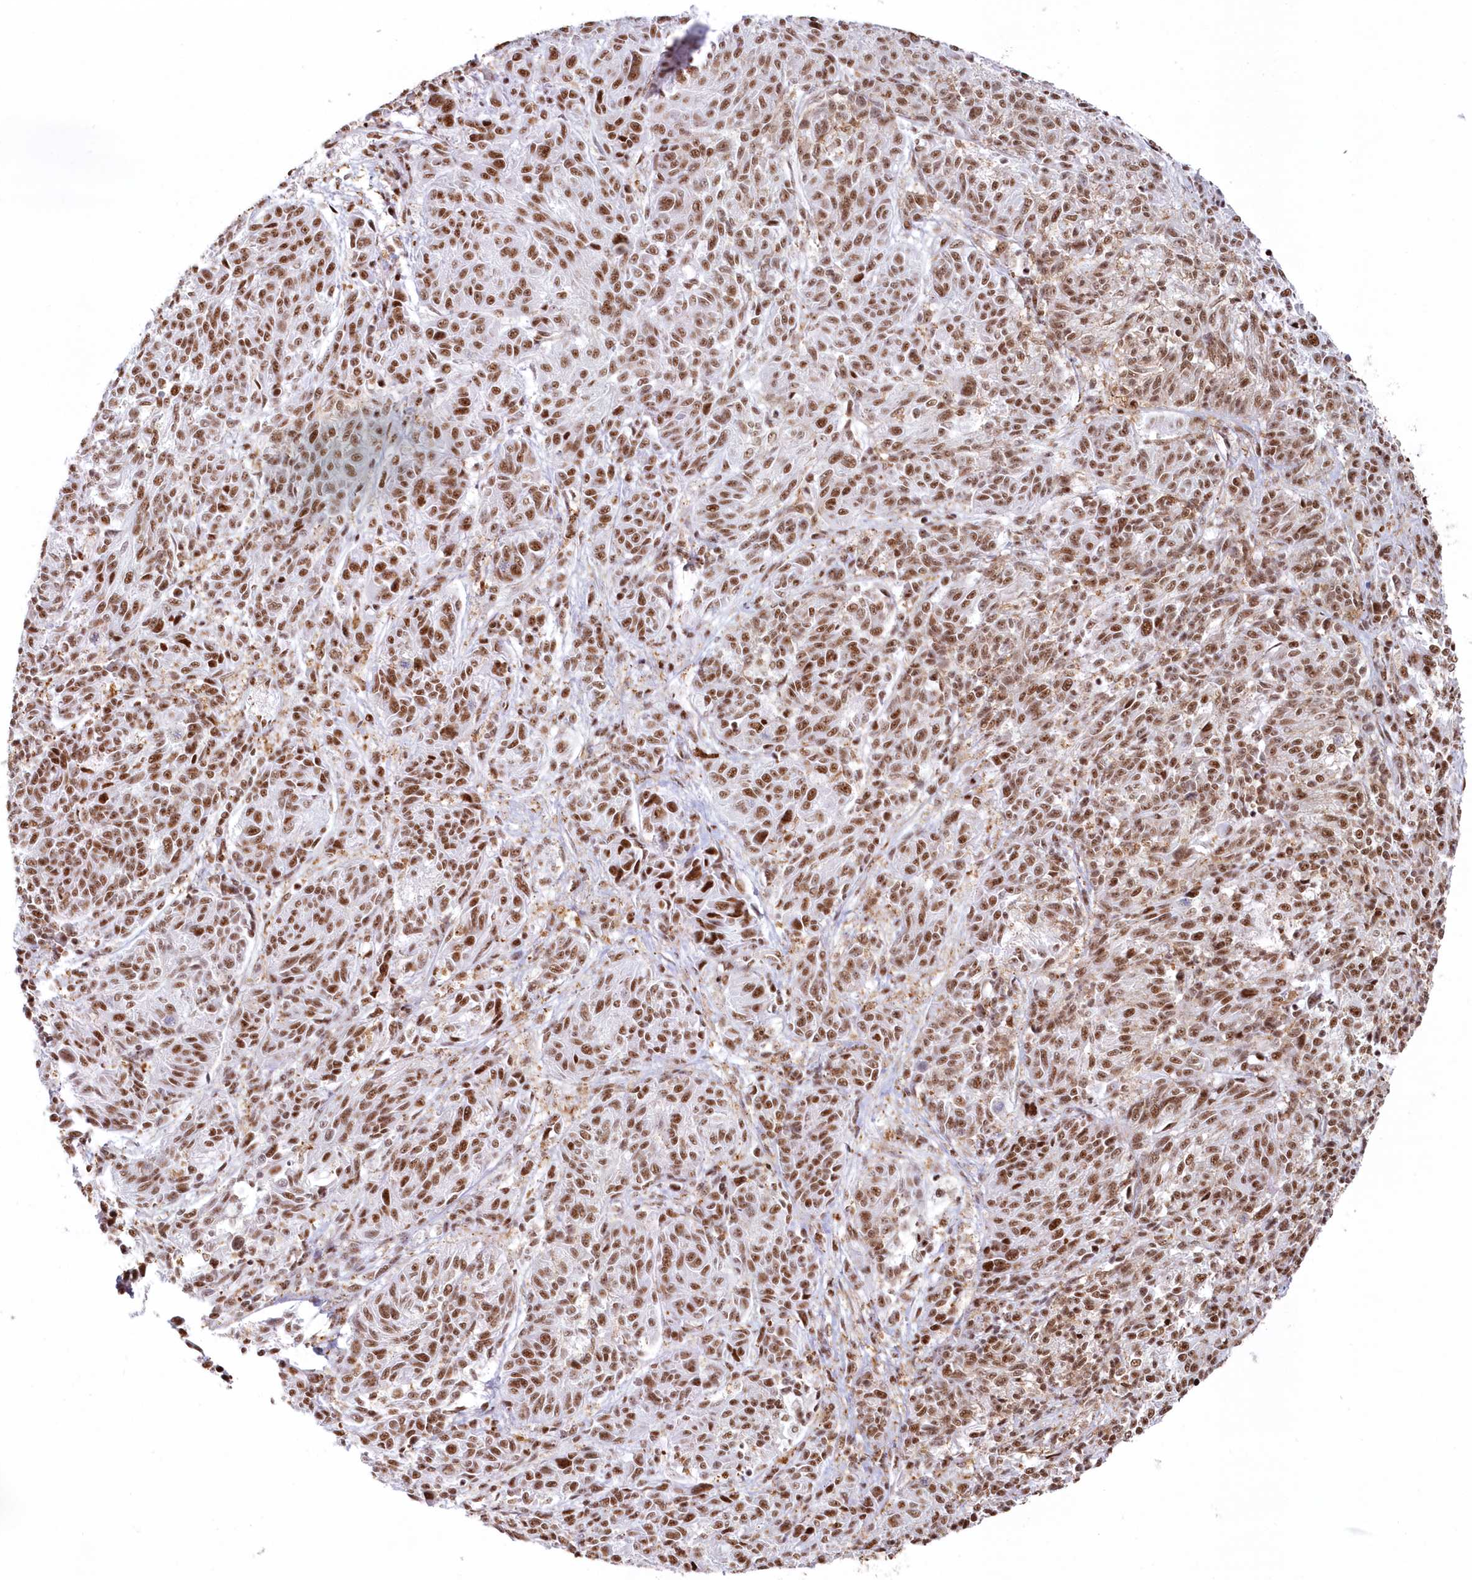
{"staining": {"intensity": "moderate", "quantity": ">75%", "location": "nuclear"}, "tissue": "melanoma", "cell_type": "Tumor cells", "image_type": "cancer", "snomed": [{"axis": "morphology", "description": "Malignant melanoma, NOS"}, {"axis": "topography", "description": "Skin"}], "caption": "A brown stain labels moderate nuclear staining of a protein in human malignant melanoma tumor cells.", "gene": "DDX46", "patient": {"sex": "male", "age": 53}}